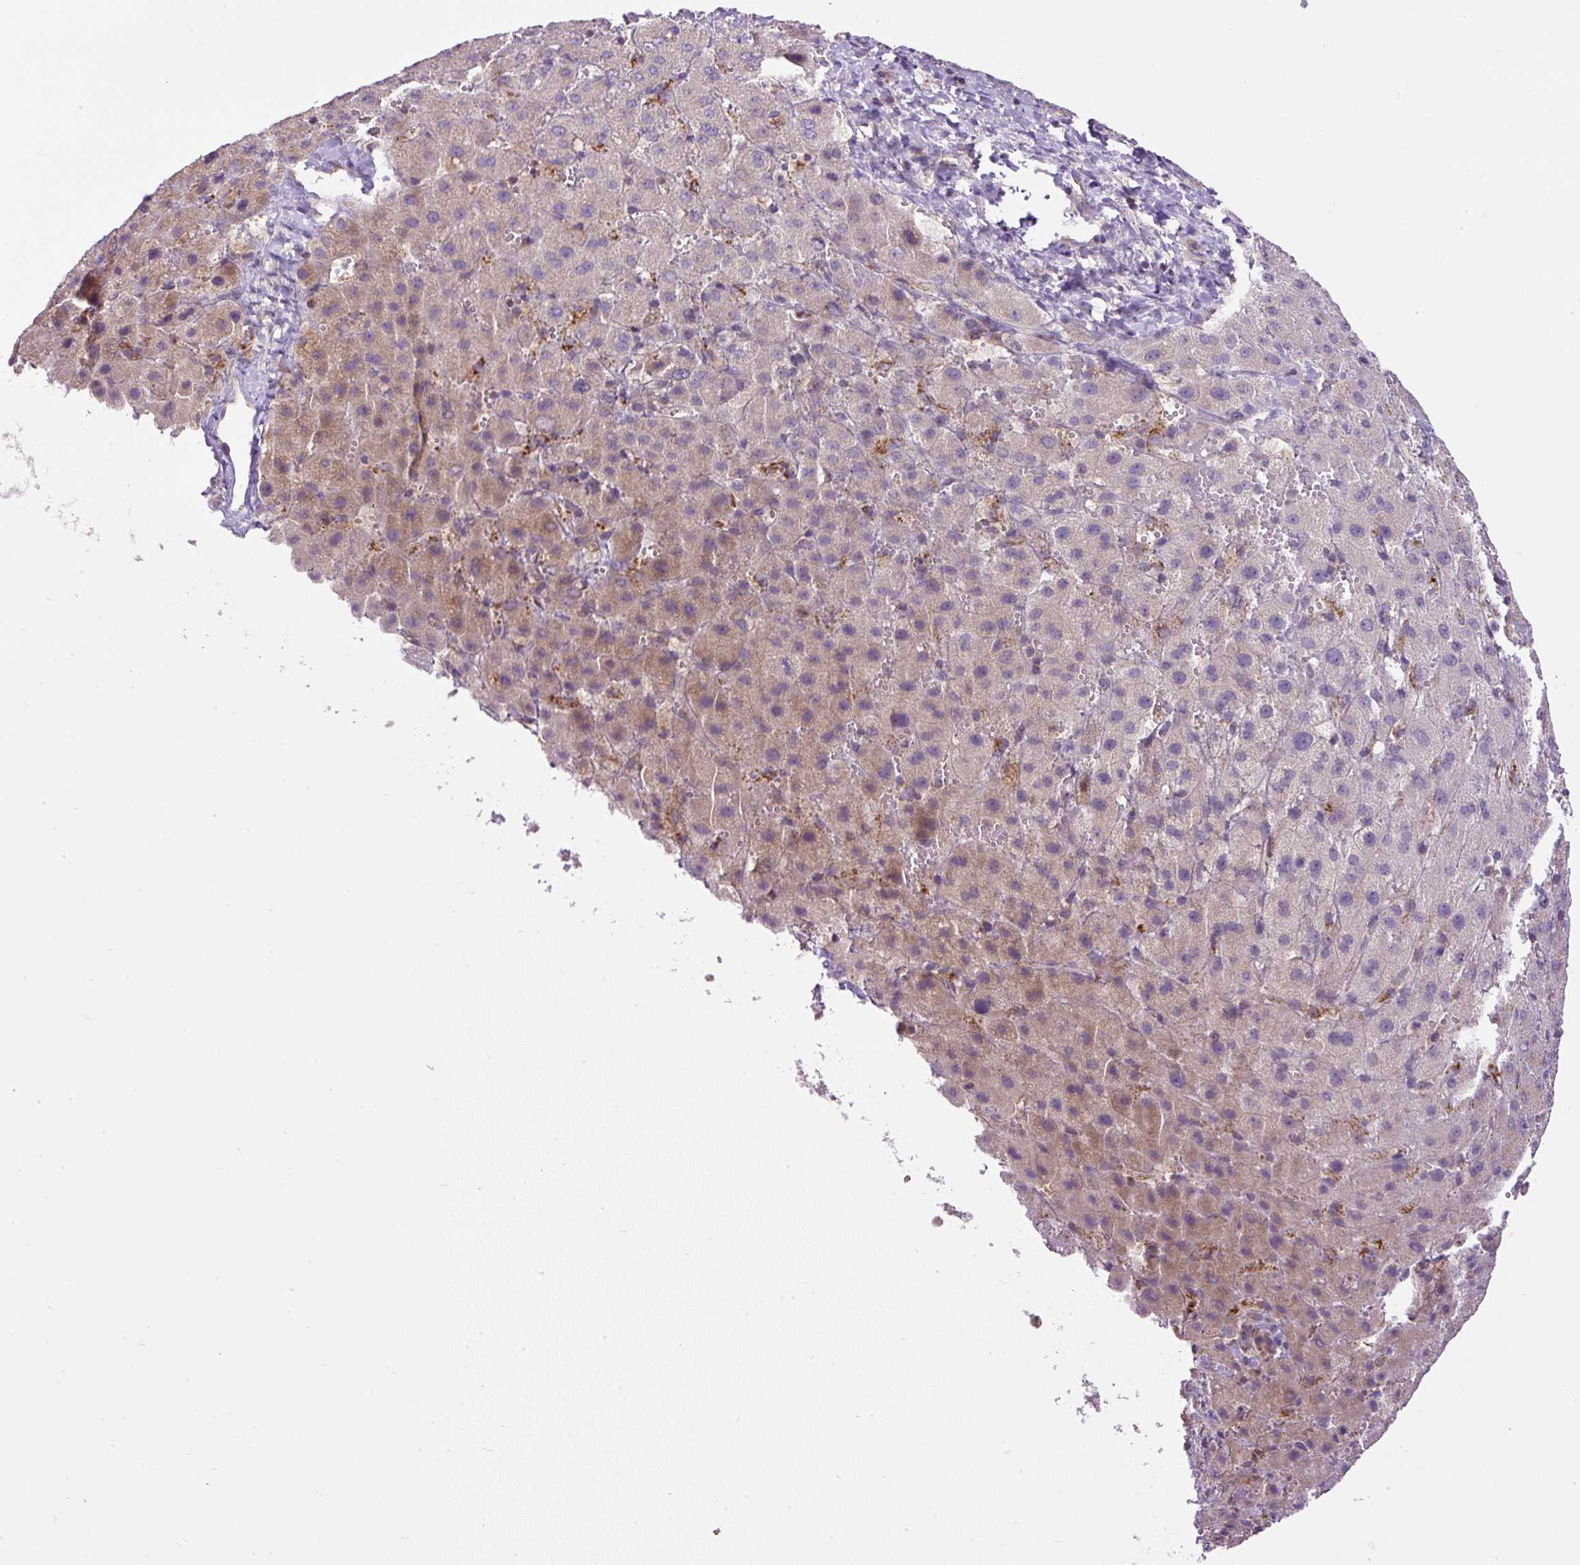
{"staining": {"intensity": "moderate", "quantity": "<25%", "location": "cytoplasmic/membranous"}, "tissue": "liver cancer", "cell_type": "Tumor cells", "image_type": "cancer", "snomed": [{"axis": "morphology", "description": "Carcinoma, Hepatocellular, NOS"}, {"axis": "topography", "description": "Liver"}], "caption": "An immunohistochemistry (IHC) image of neoplastic tissue is shown. Protein staining in brown highlights moderate cytoplasmic/membranous positivity in liver hepatocellular carcinoma within tumor cells. Using DAB (3,3'-diaminobenzidine) (brown) and hematoxylin (blue) stains, captured at high magnification using brightfield microscopy.", "gene": "ZNF547", "patient": {"sex": "female", "age": 58}}